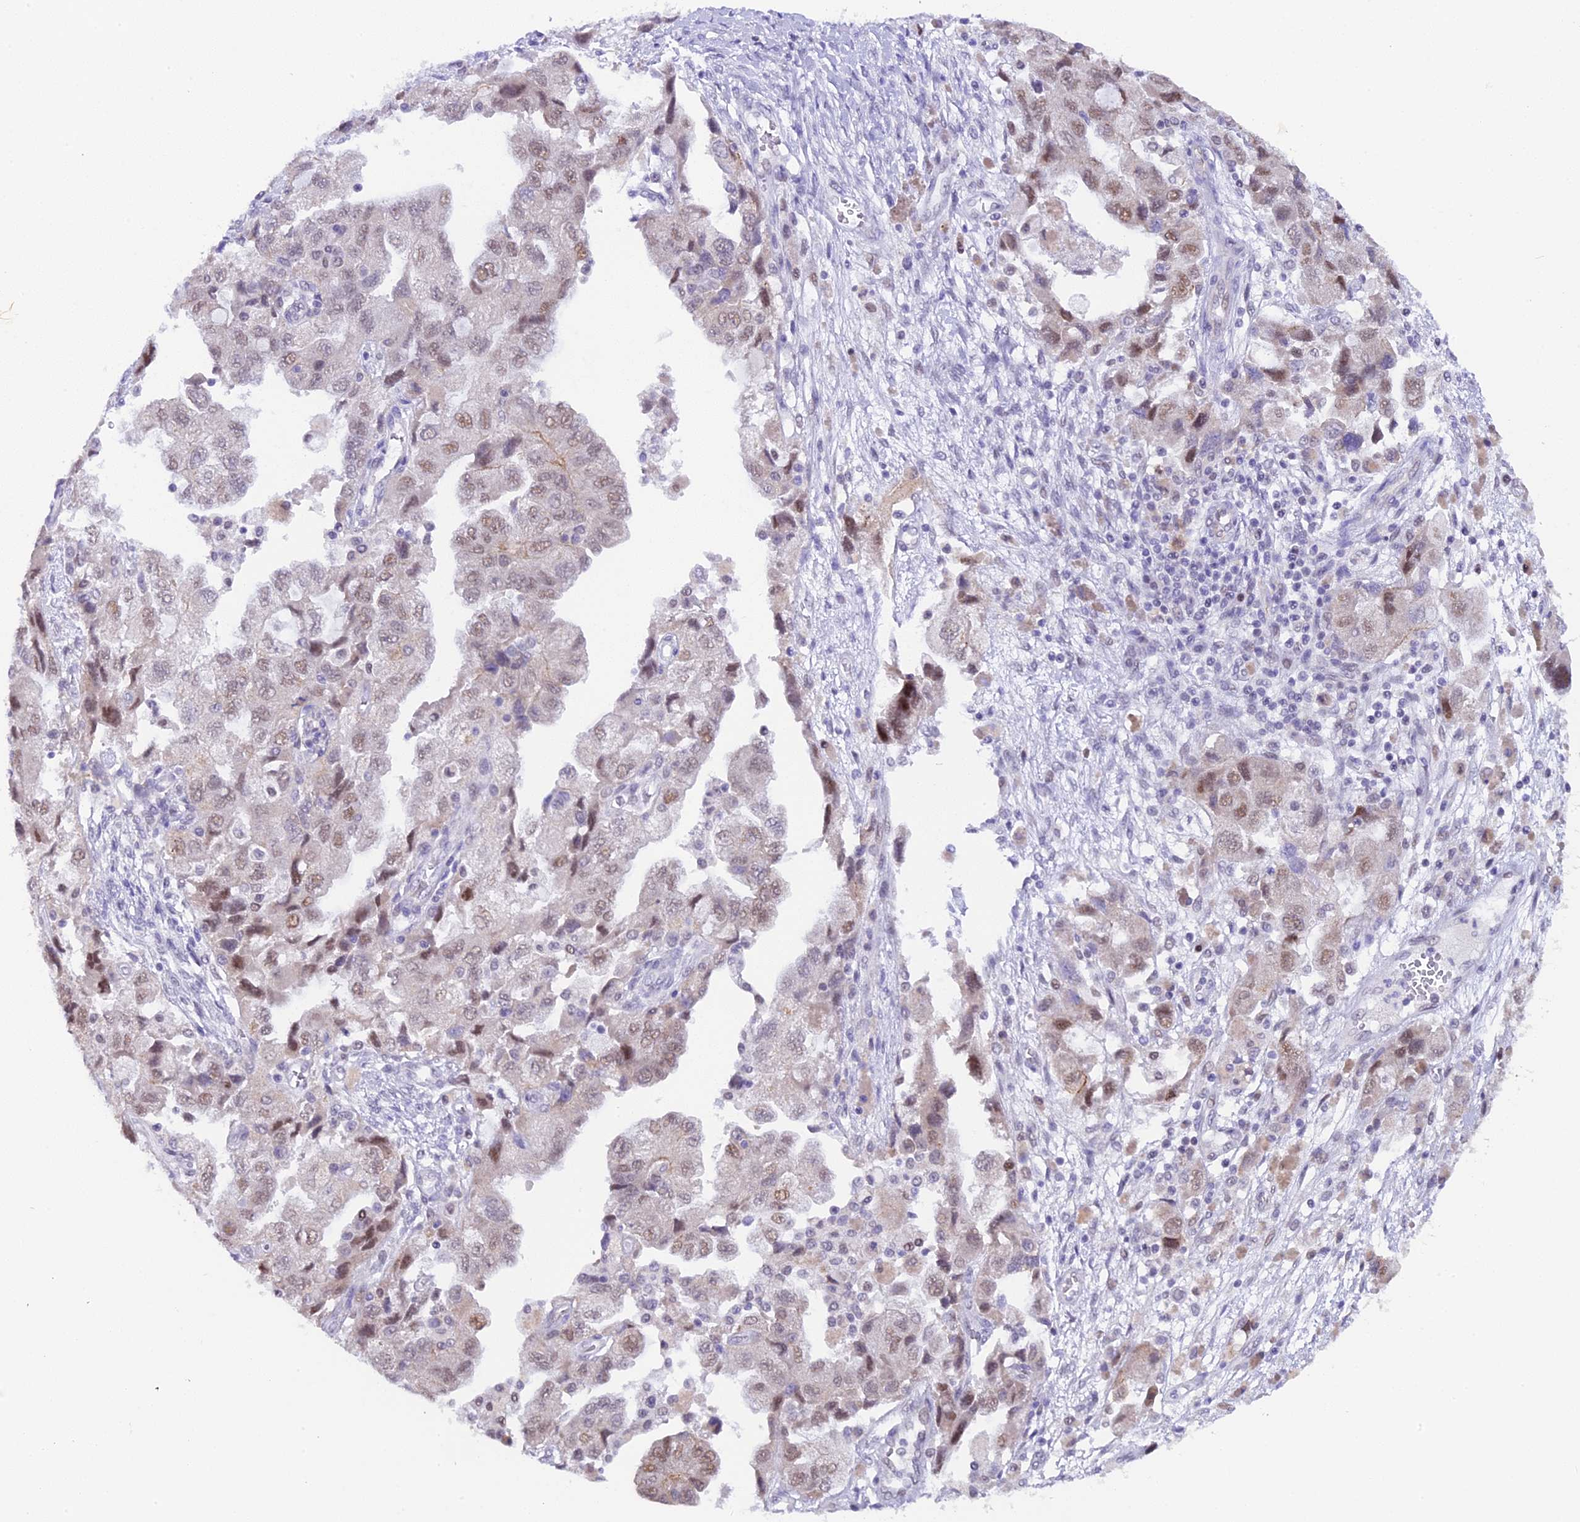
{"staining": {"intensity": "moderate", "quantity": "<25%", "location": "nuclear"}, "tissue": "ovarian cancer", "cell_type": "Tumor cells", "image_type": "cancer", "snomed": [{"axis": "morphology", "description": "Carcinoma, NOS"}, {"axis": "morphology", "description": "Cystadenocarcinoma, serous, NOS"}, {"axis": "topography", "description": "Ovary"}], "caption": "The micrograph demonstrates staining of ovarian cancer, revealing moderate nuclear protein positivity (brown color) within tumor cells.", "gene": "OSGEP", "patient": {"sex": "female", "age": 69}}